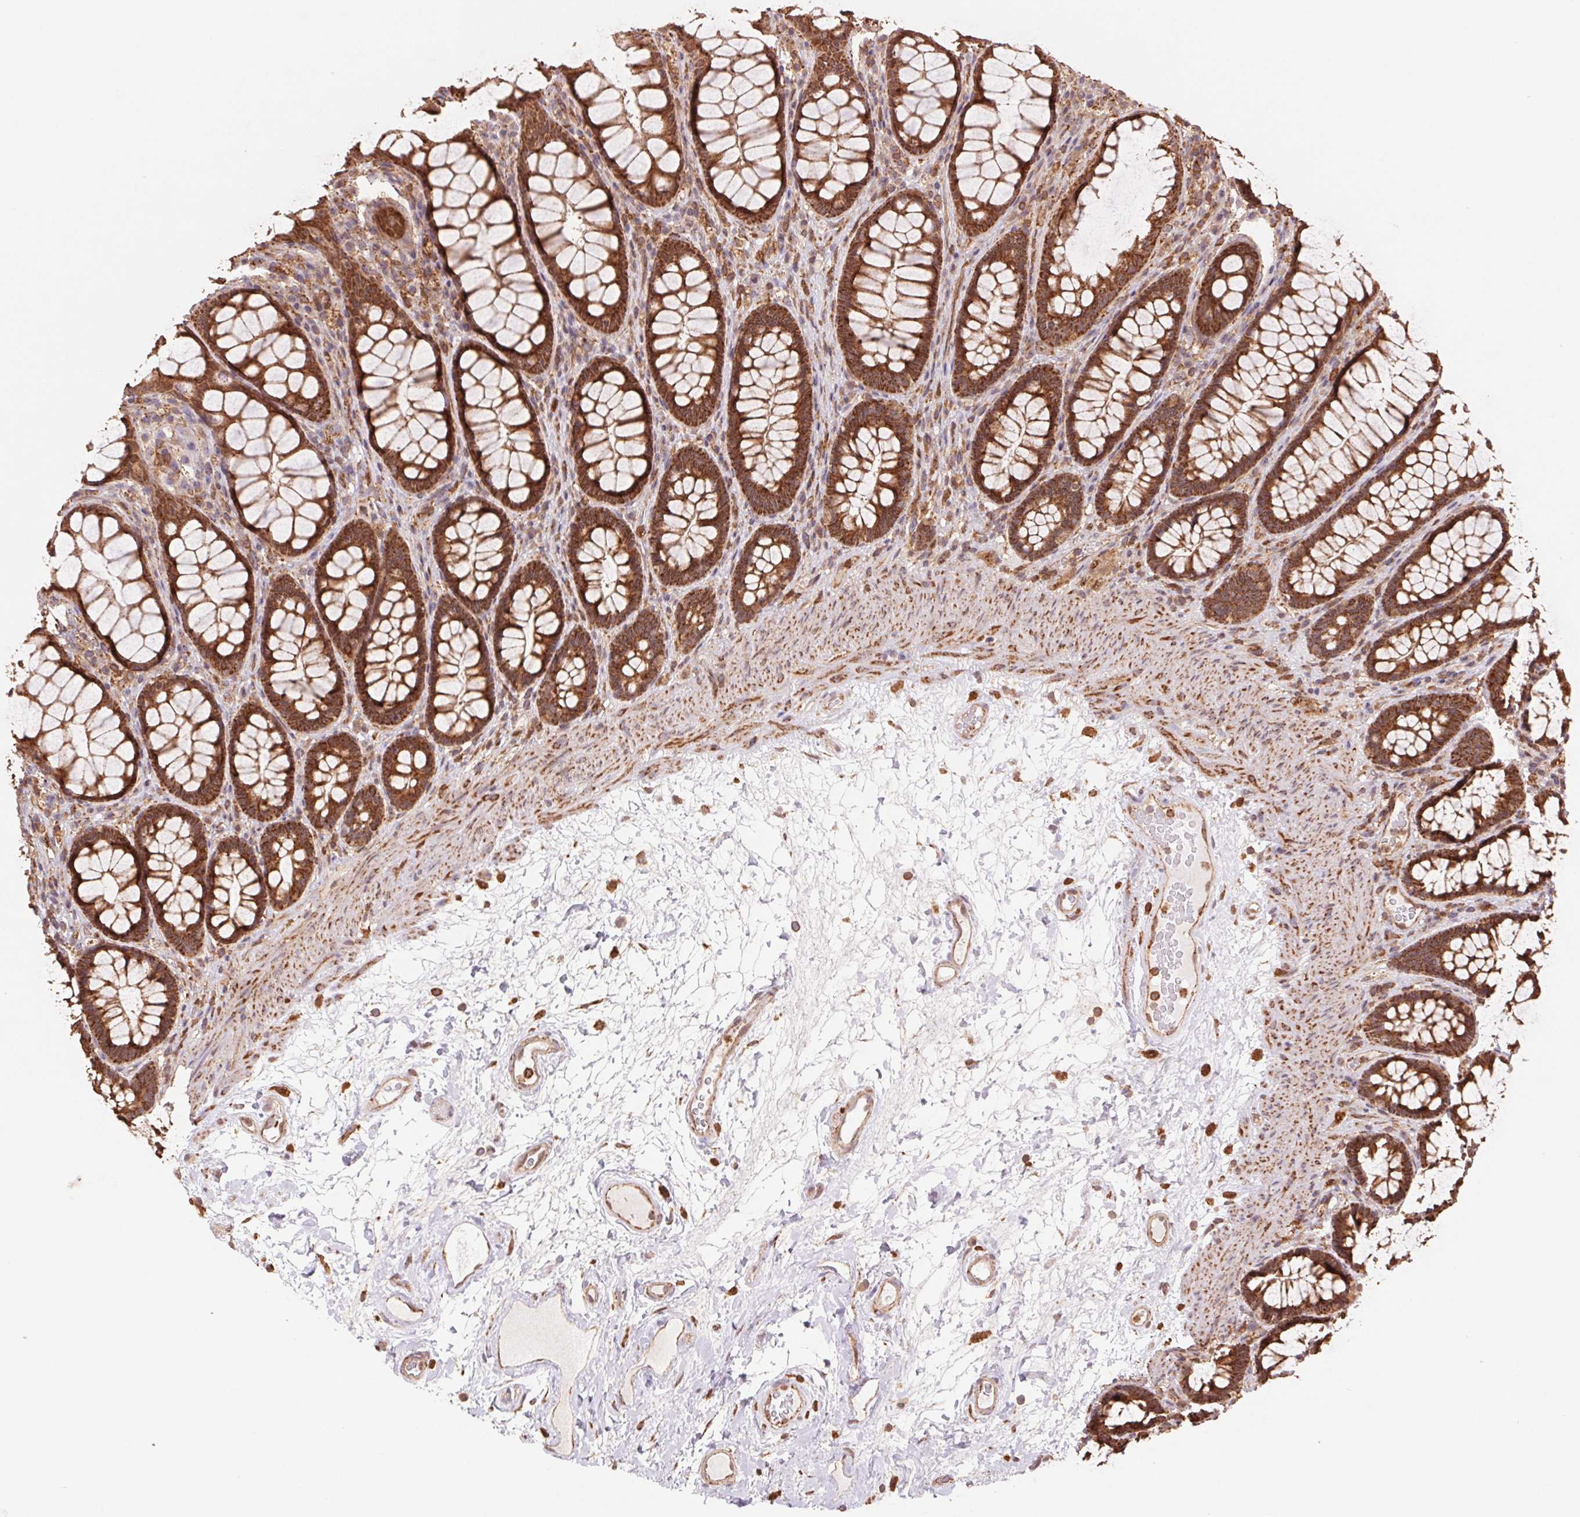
{"staining": {"intensity": "strong", "quantity": ">75%", "location": "cytoplasmic/membranous"}, "tissue": "rectum", "cell_type": "Glandular cells", "image_type": "normal", "snomed": [{"axis": "morphology", "description": "Normal tissue, NOS"}, {"axis": "topography", "description": "Rectum"}], "caption": "Strong cytoplasmic/membranous protein positivity is appreciated in approximately >75% of glandular cells in rectum. Ihc stains the protein of interest in brown and the nuclei are stained blue.", "gene": "URM1", "patient": {"sex": "male", "age": 72}}